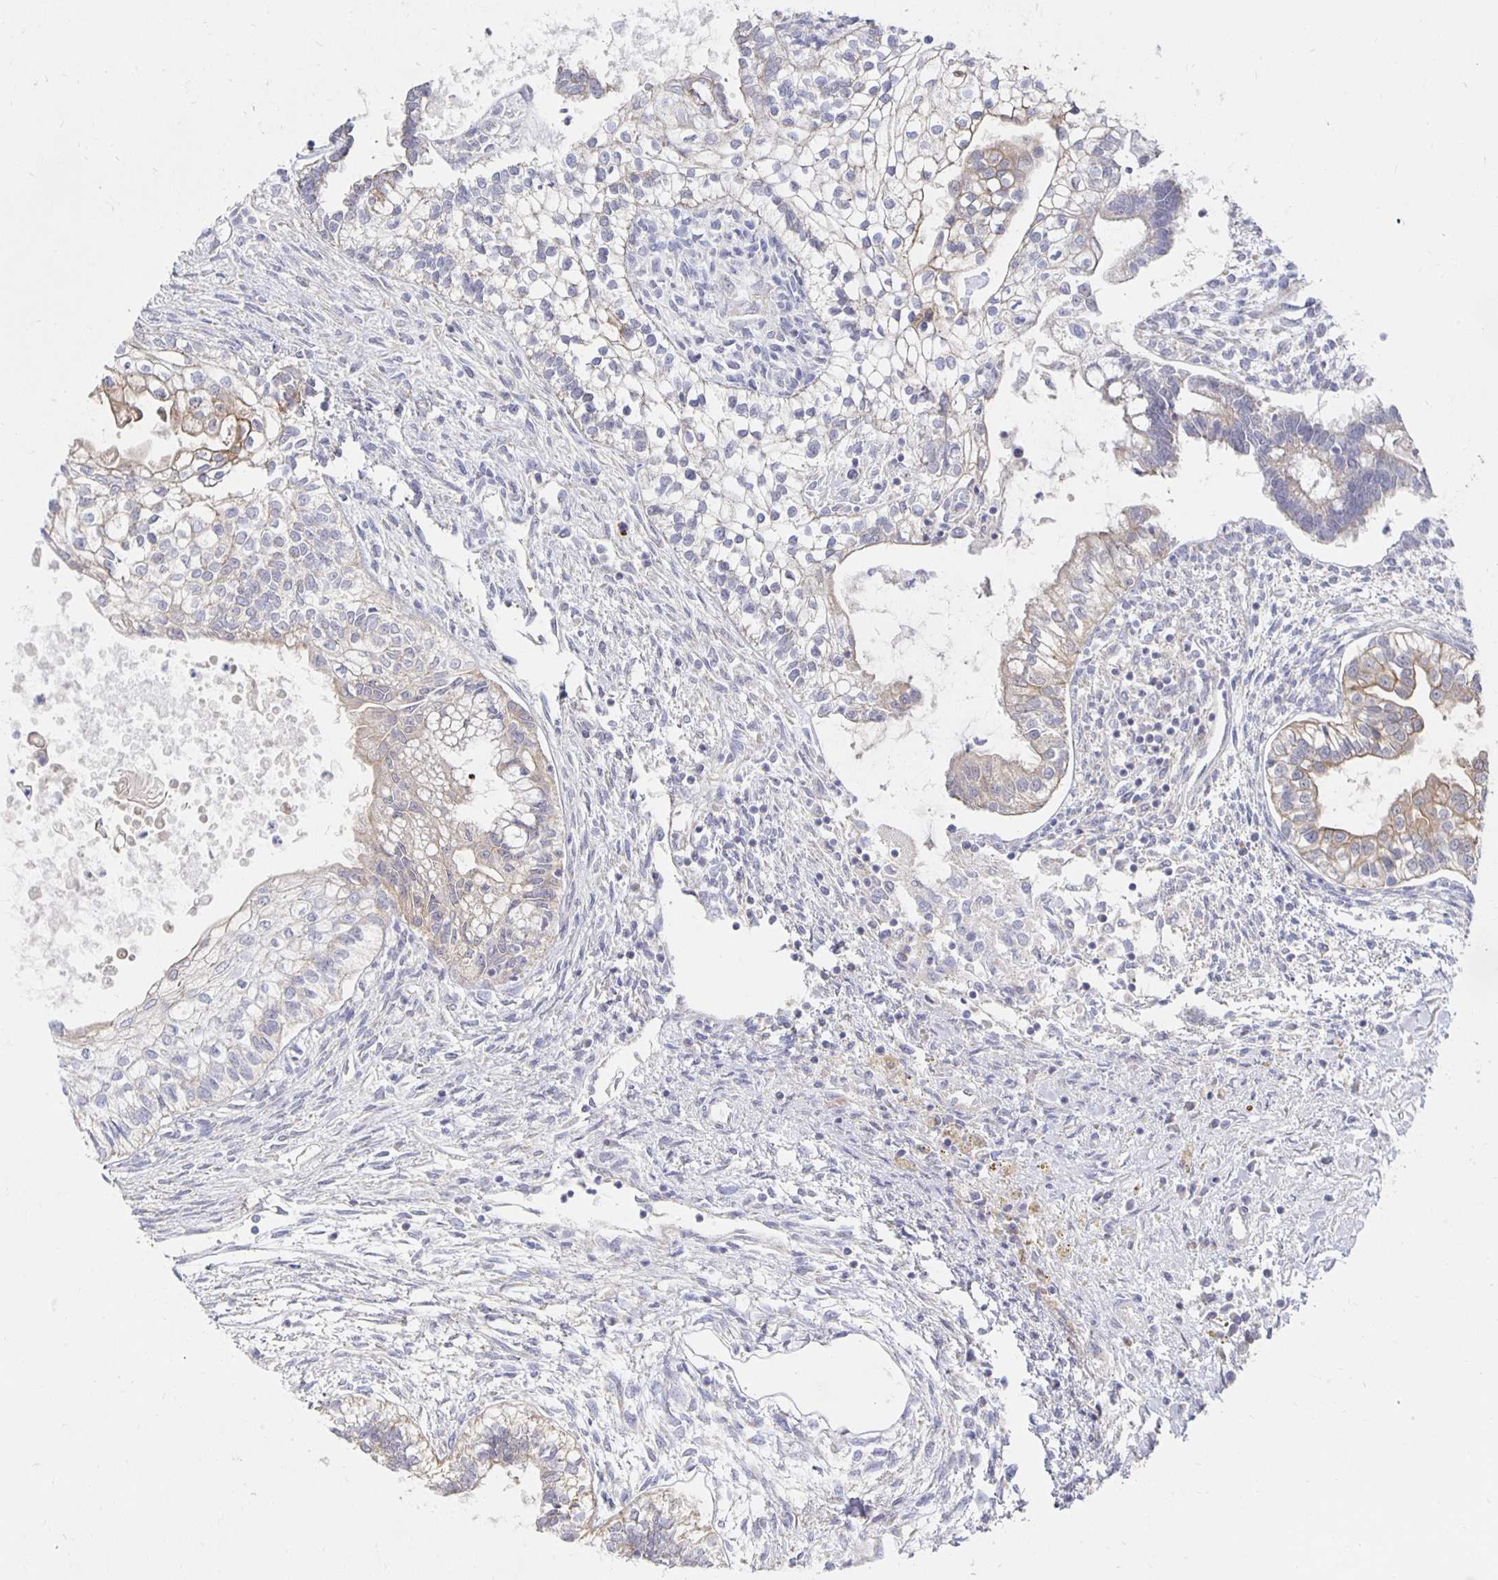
{"staining": {"intensity": "weak", "quantity": "25%-75%", "location": "cytoplasmic/membranous"}, "tissue": "testis cancer", "cell_type": "Tumor cells", "image_type": "cancer", "snomed": [{"axis": "morphology", "description": "Carcinoma, Embryonal, NOS"}, {"axis": "topography", "description": "Testis"}], "caption": "Embryonal carcinoma (testis) was stained to show a protein in brown. There is low levels of weak cytoplasmic/membranous positivity in about 25%-75% of tumor cells.", "gene": "NKX2-8", "patient": {"sex": "male", "age": 37}}